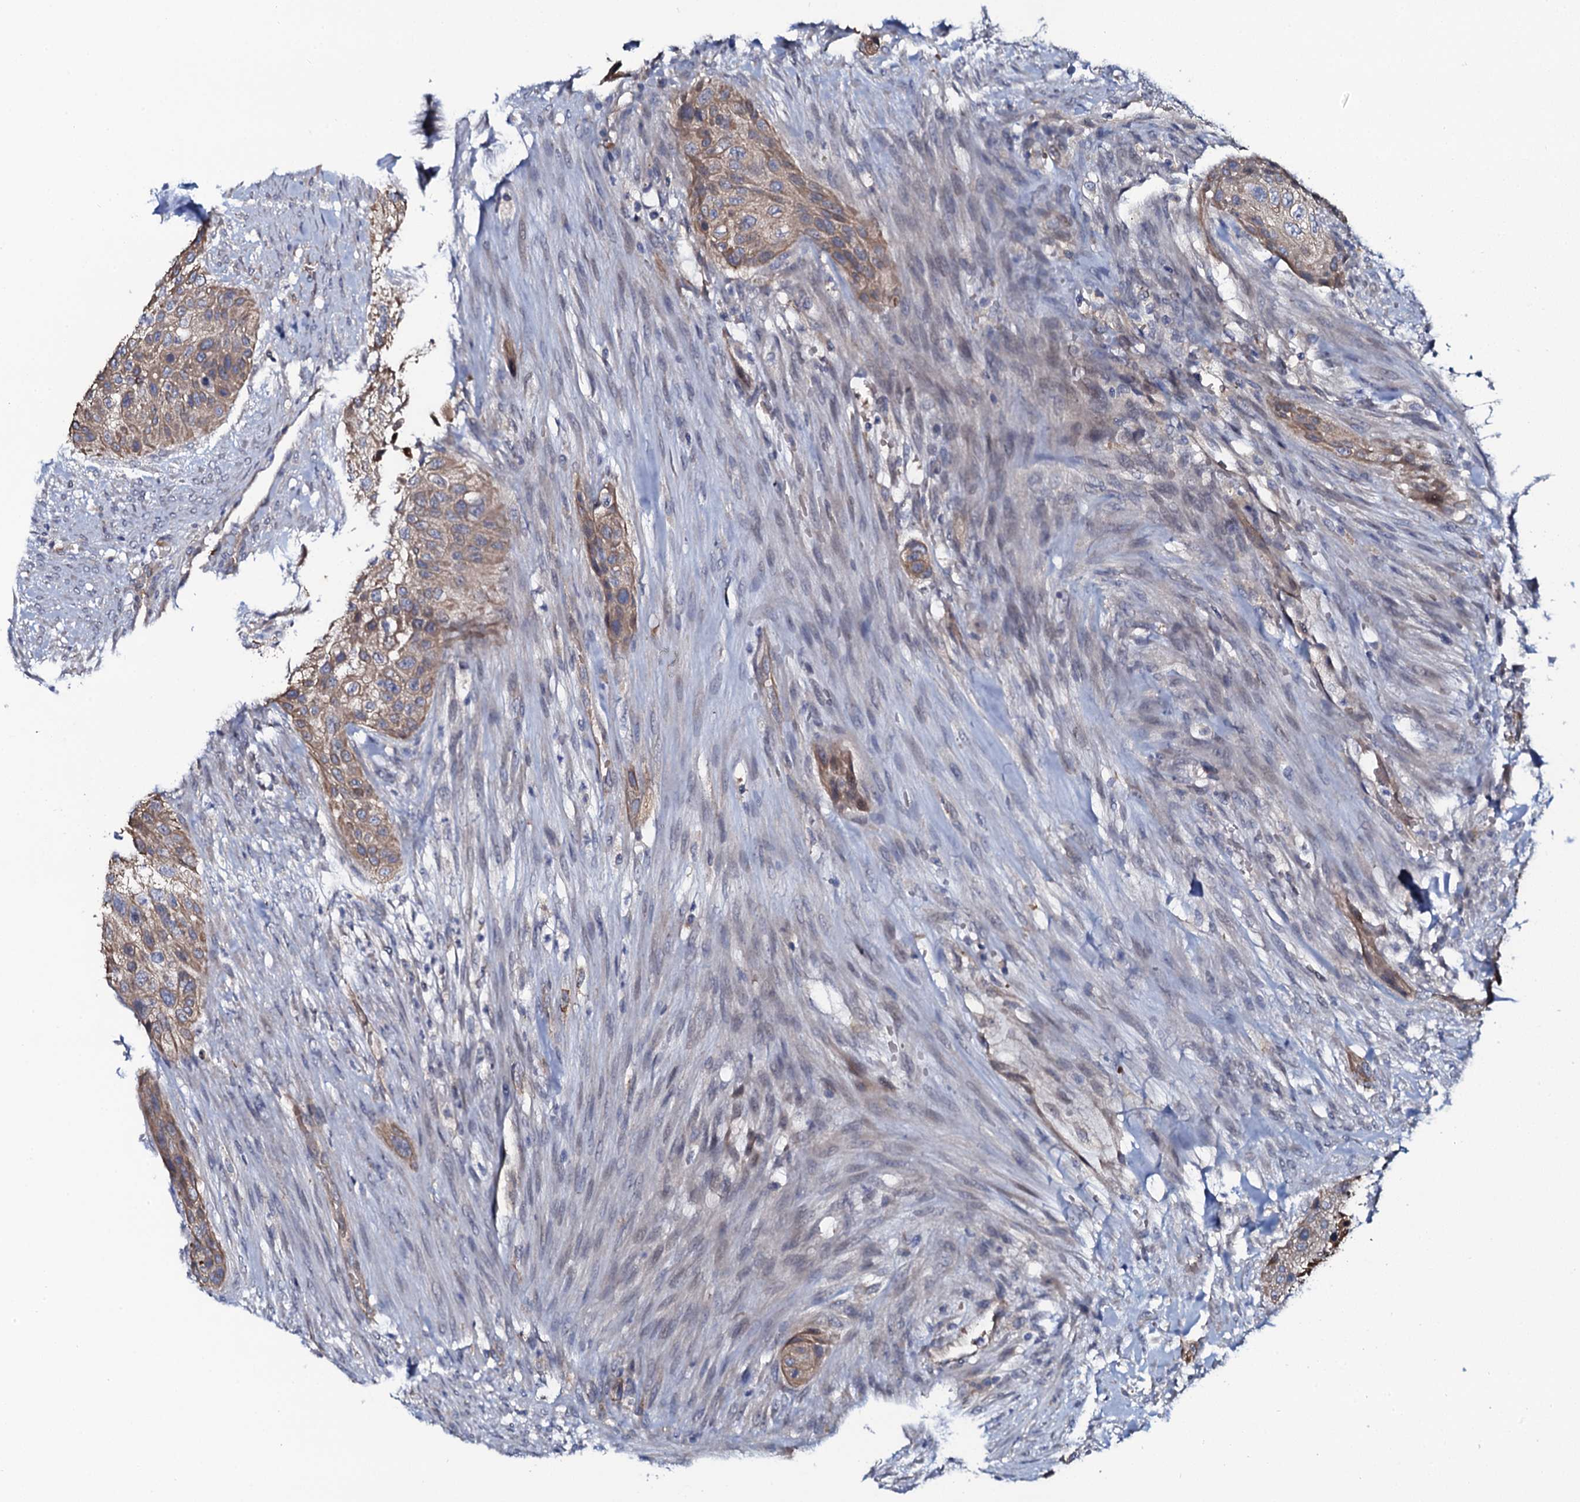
{"staining": {"intensity": "weak", "quantity": ">75%", "location": "cytoplasmic/membranous"}, "tissue": "urothelial cancer", "cell_type": "Tumor cells", "image_type": "cancer", "snomed": [{"axis": "morphology", "description": "Urothelial carcinoma, High grade"}, {"axis": "topography", "description": "Urinary bladder"}], "caption": "Approximately >75% of tumor cells in urothelial cancer display weak cytoplasmic/membranous protein staining as visualized by brown immunohistochemical staining.", "gene": "C10orf88", "patient": {"sex": "male", "age": 35}}